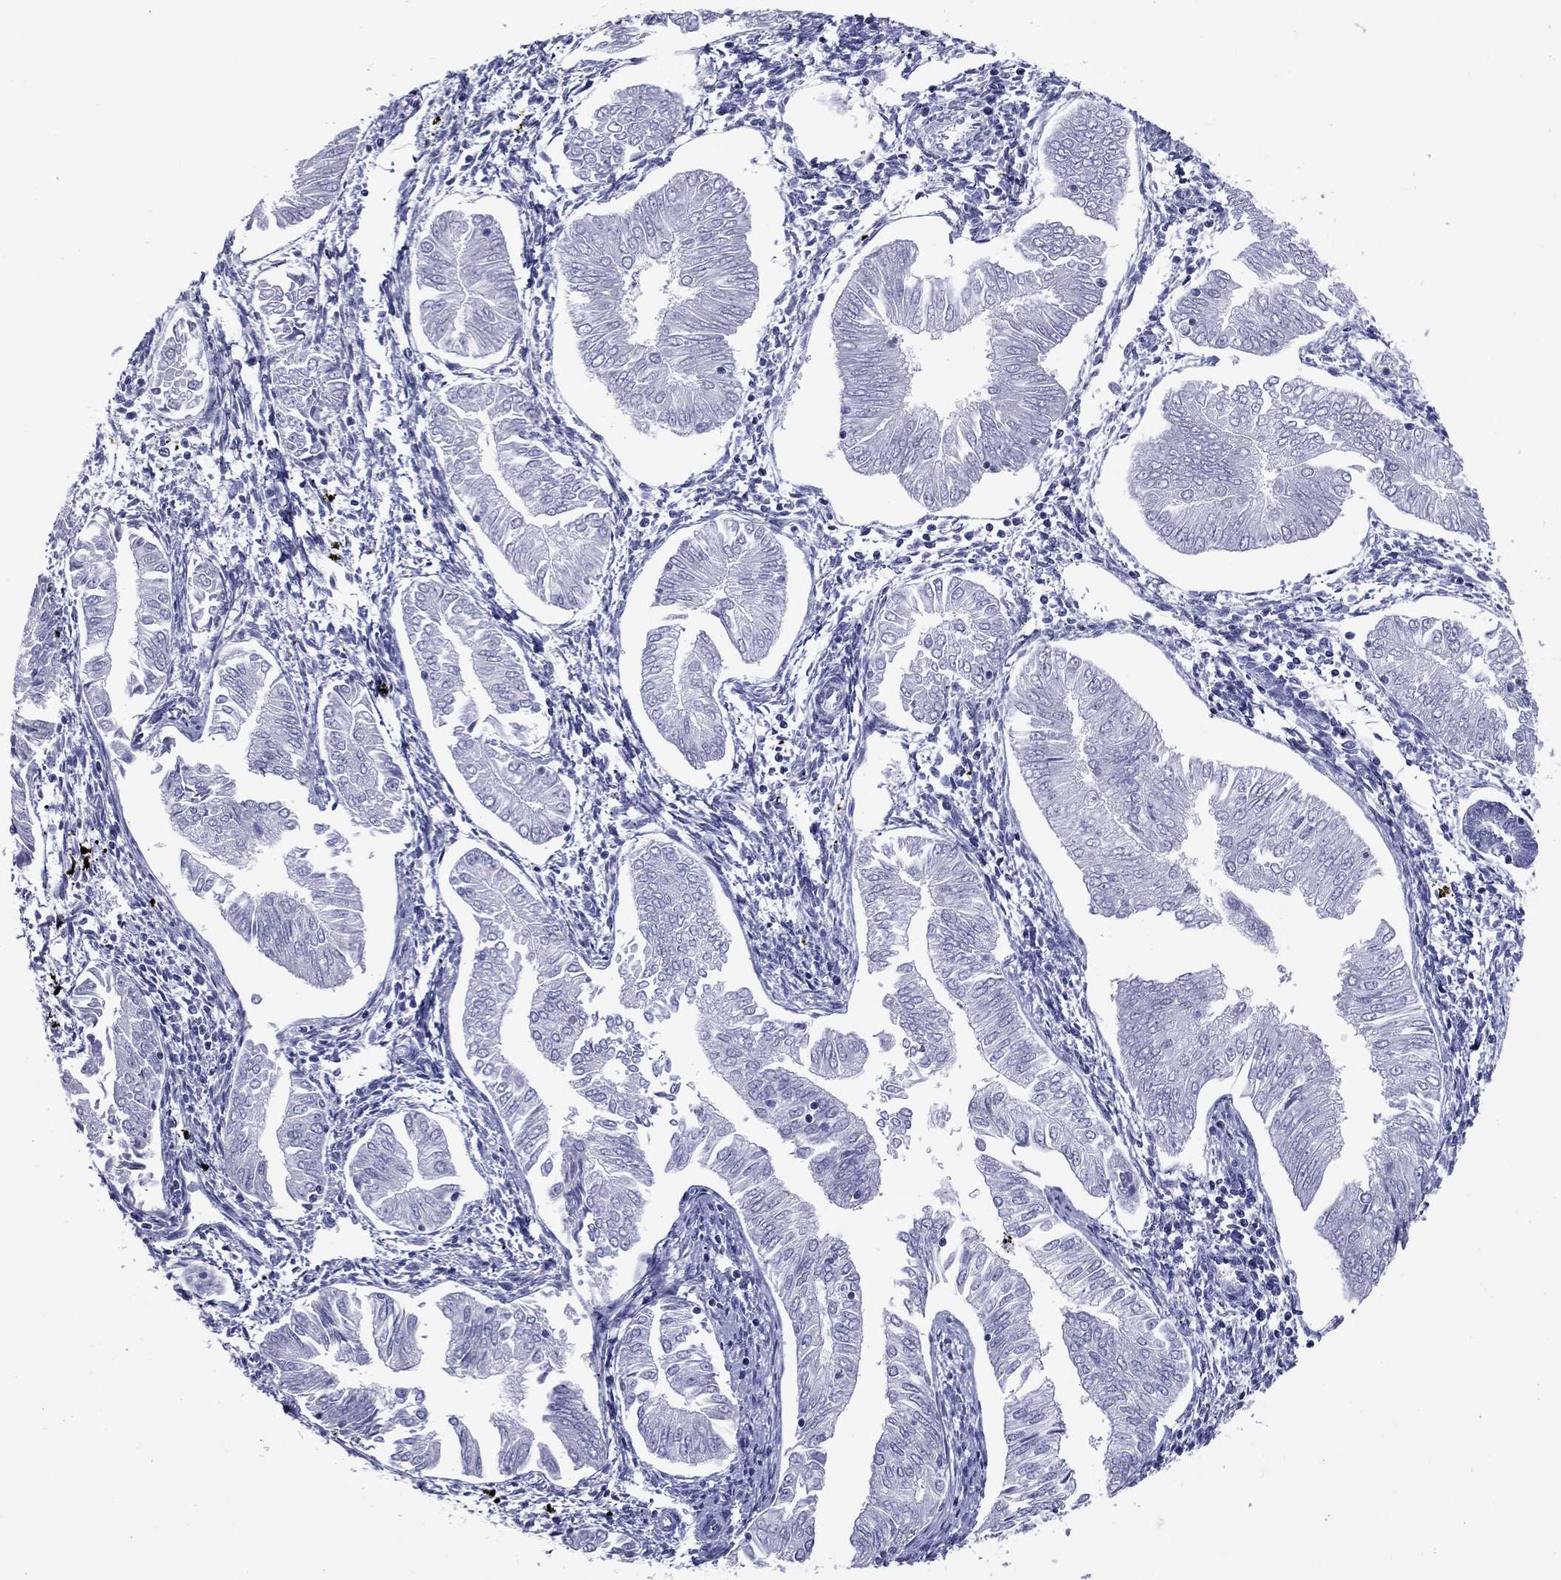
{"staining": {"intensity": "negative", "quantity": "none", "location": "none"}, "tissue": "endometrial cancer", "cell_type": "Tumor cells", "image_type": "cancer", "snomed": [{"axis": "morphology", "description": "Adenocarcinoma, NOS"}, {"axis": "topography", "description": "Endometrium"}], "caption": "Tumor cells show no significant protein positivity in endometrial cancer (adenocarcinoma).", "gene": "NPPA", "patient": {"sex": "female", "age": 53}}